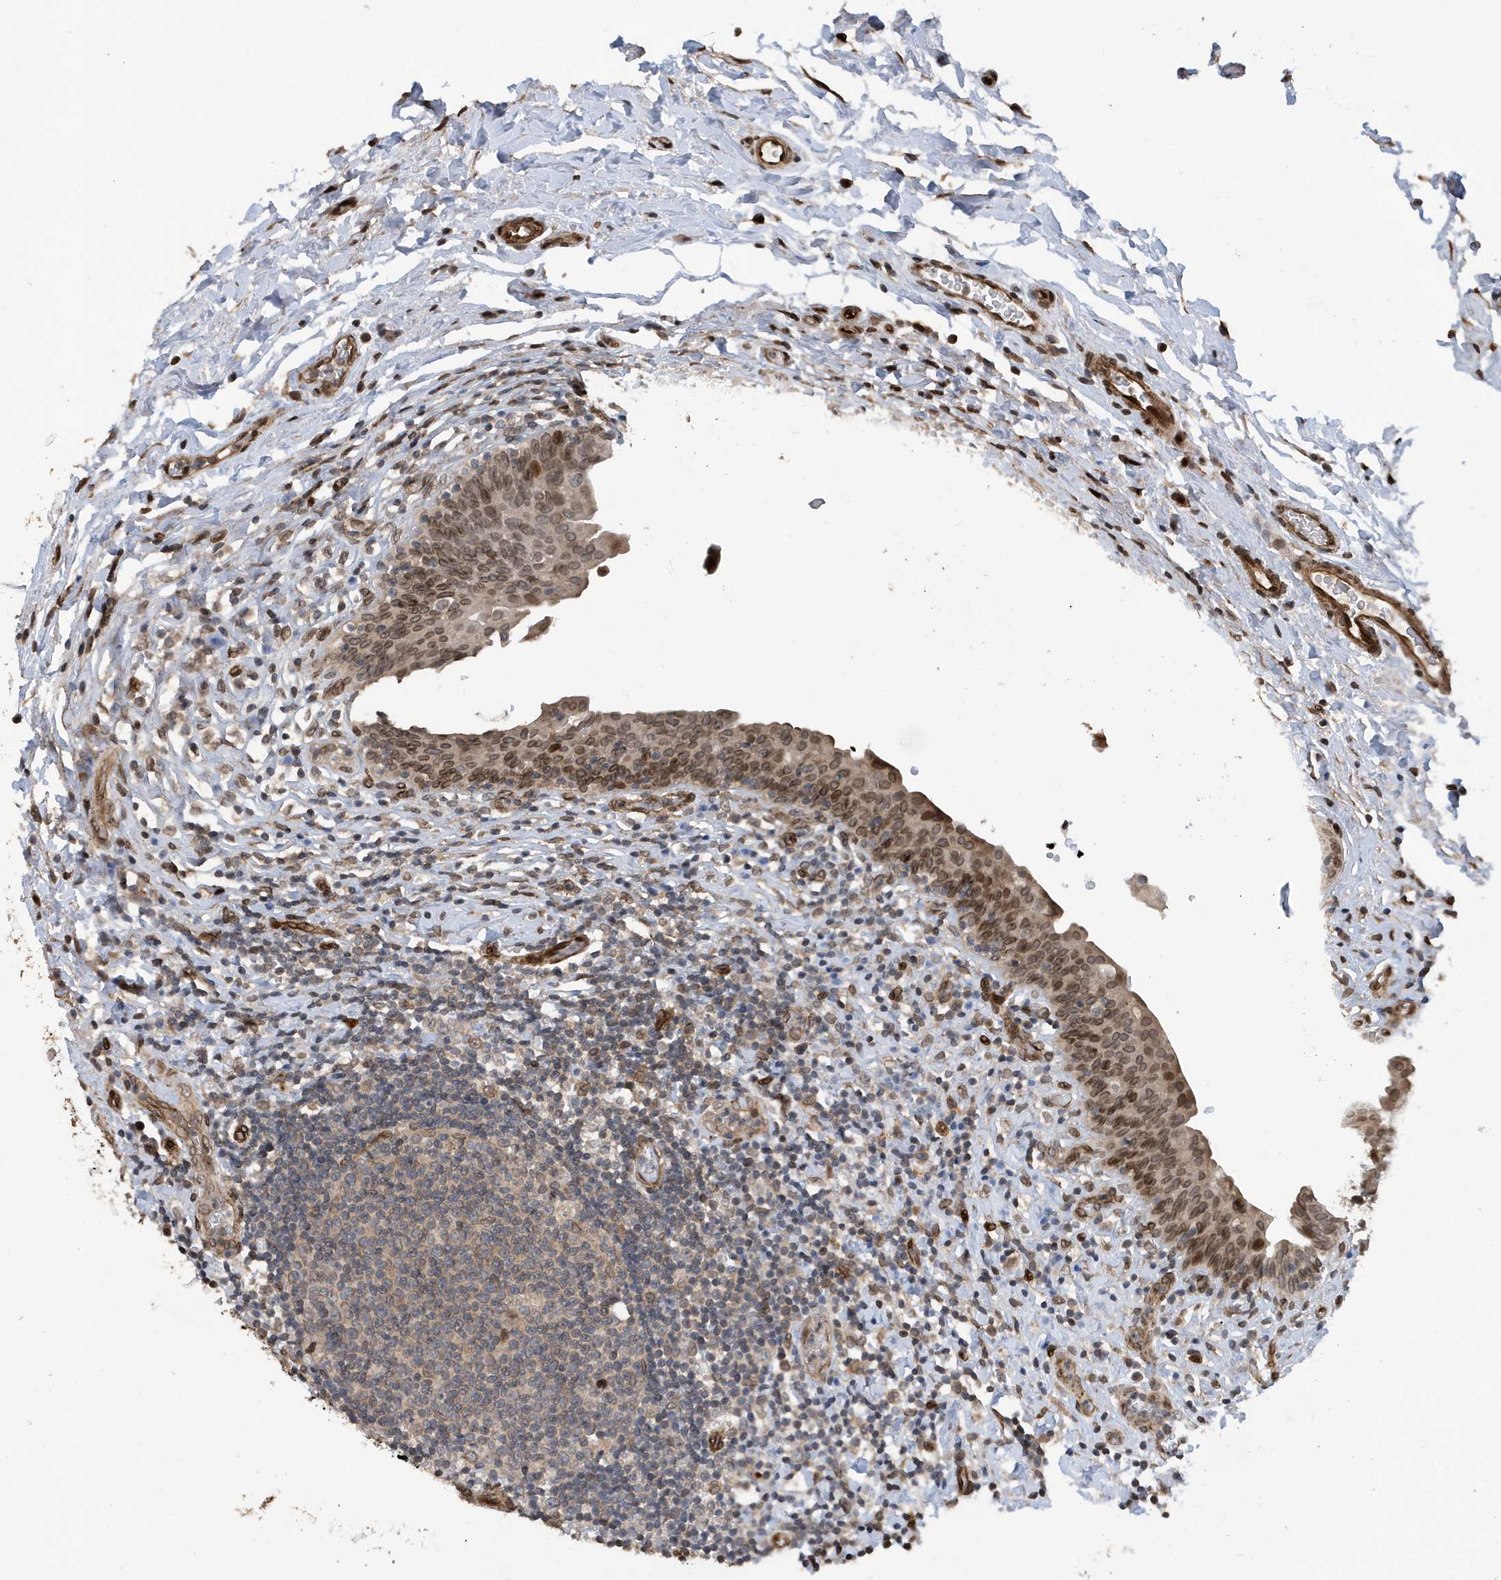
{"staining": {"intensity": "moderate", "quantity": ">75%", "location": "nuclear"}, "tissue": "urinary bladder", "cell_type": "Urothelial cells", "image_type": "normal", "snomed": [{"axis": "morphology", "description": "Normal tissue, NOS"}, {"axis": "topography", "description": "Urinary bladder"}], "caption": "Immunohistochemical staining of normal urinary bladder shows moderate nuclear protein staining in about >75% of urothelial cells.", "gene": "DUSP18", "patient": {"sex": "male", "age": 83}}